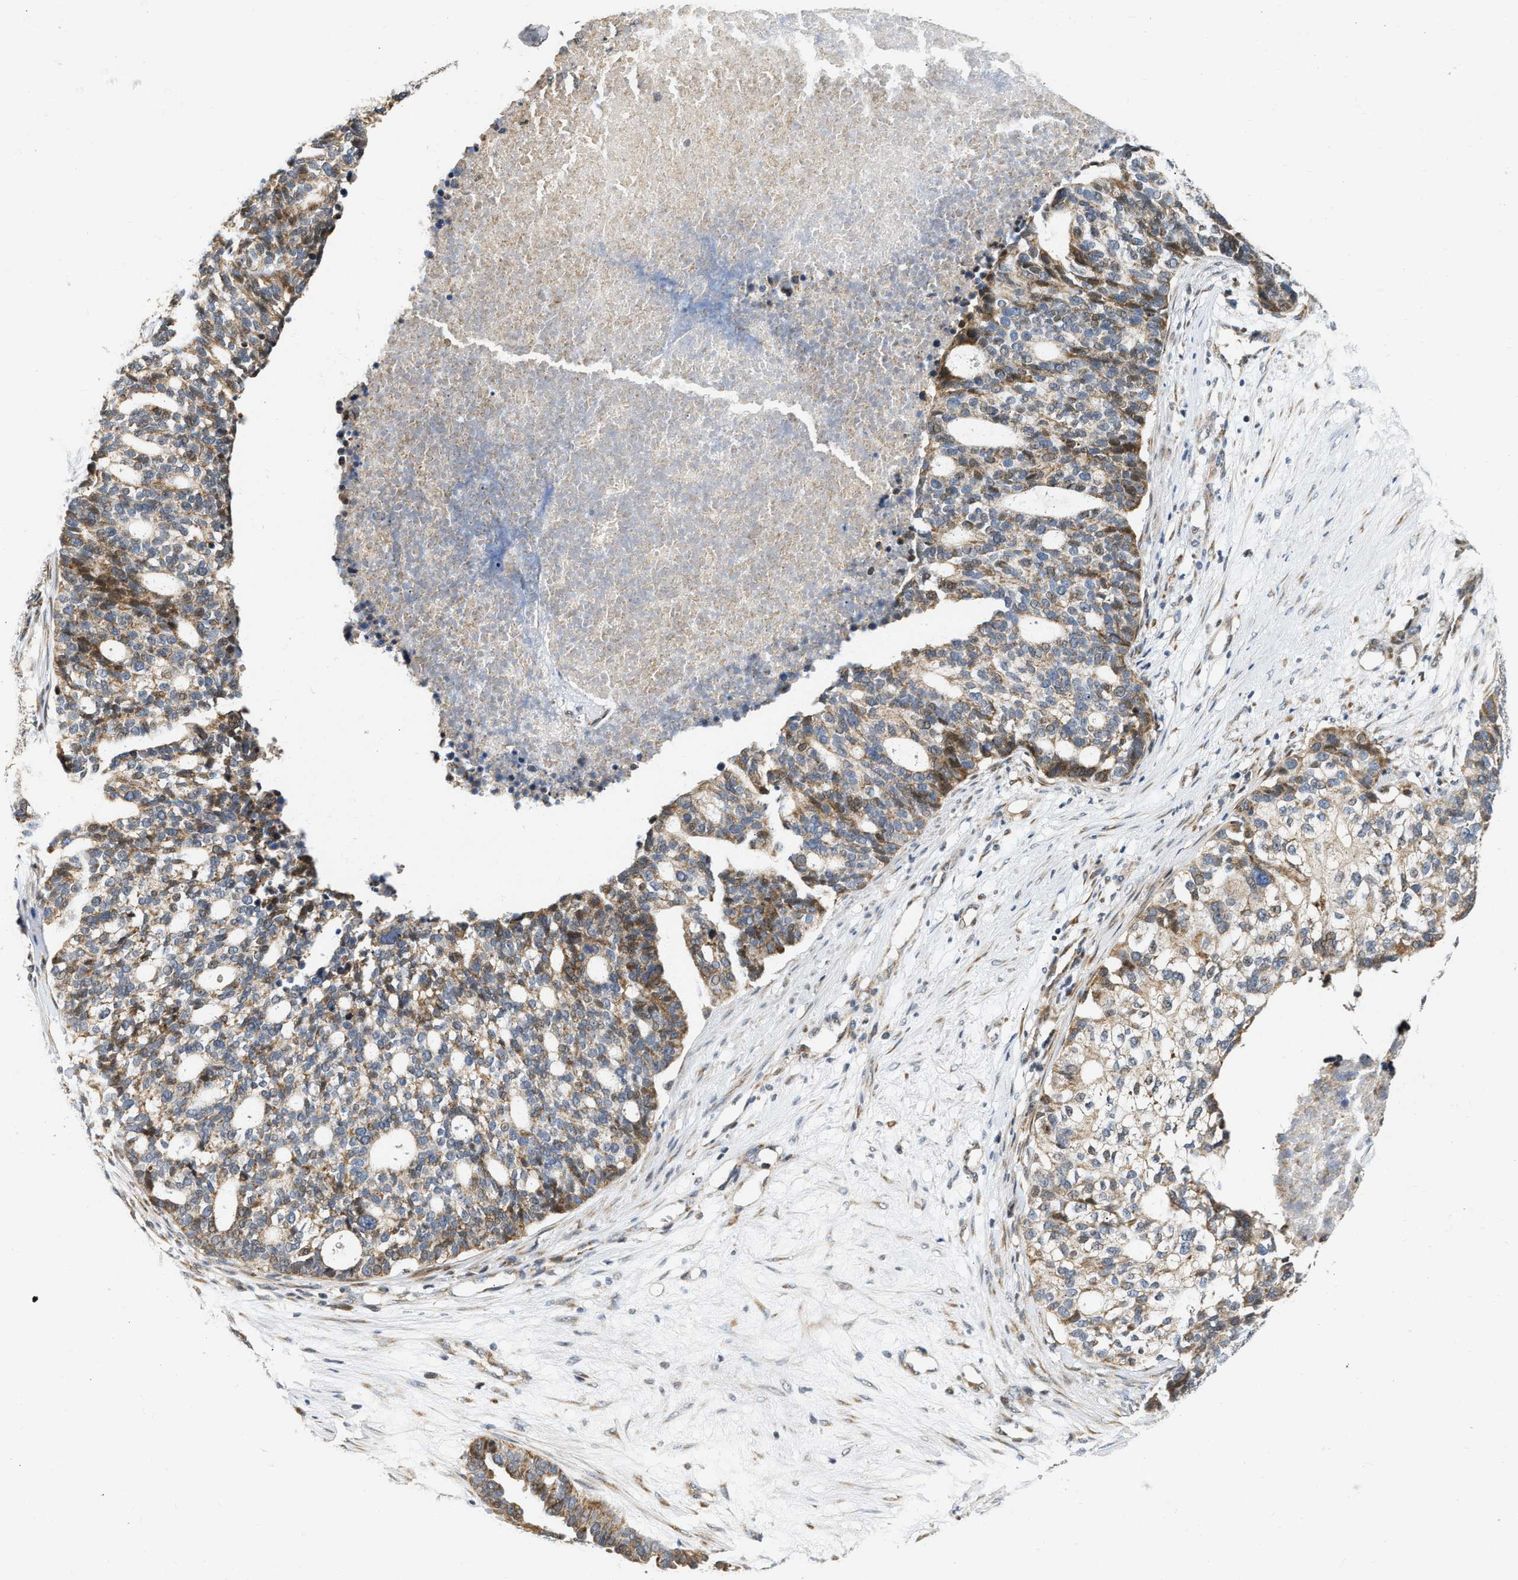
{"staining": {"intensity": "moderate", "quantity": ">75%", "location": "cytoplasmic/membranous"}, "tissue": "ovarian cancer", "cell_type": "Tumor cells", "image_type": "cancer", "snomed": [{"axis": "morphology", "description": "Cystadenocarcinoma, serous, NOS"}, {"axis": "topography", "description": "Ovary"}], "caption": "Protein staining reveals moderate cytoplasmic/membranous staining in approximately >75% of tumor cells in ovarian cancer (serous cystadenocarcinoma). Immunohistochemistry stains the protein in brown and the nuclei are stained blue.", "gene": "DEPTOR", "patient": {"sex": "female", "age": 59}}